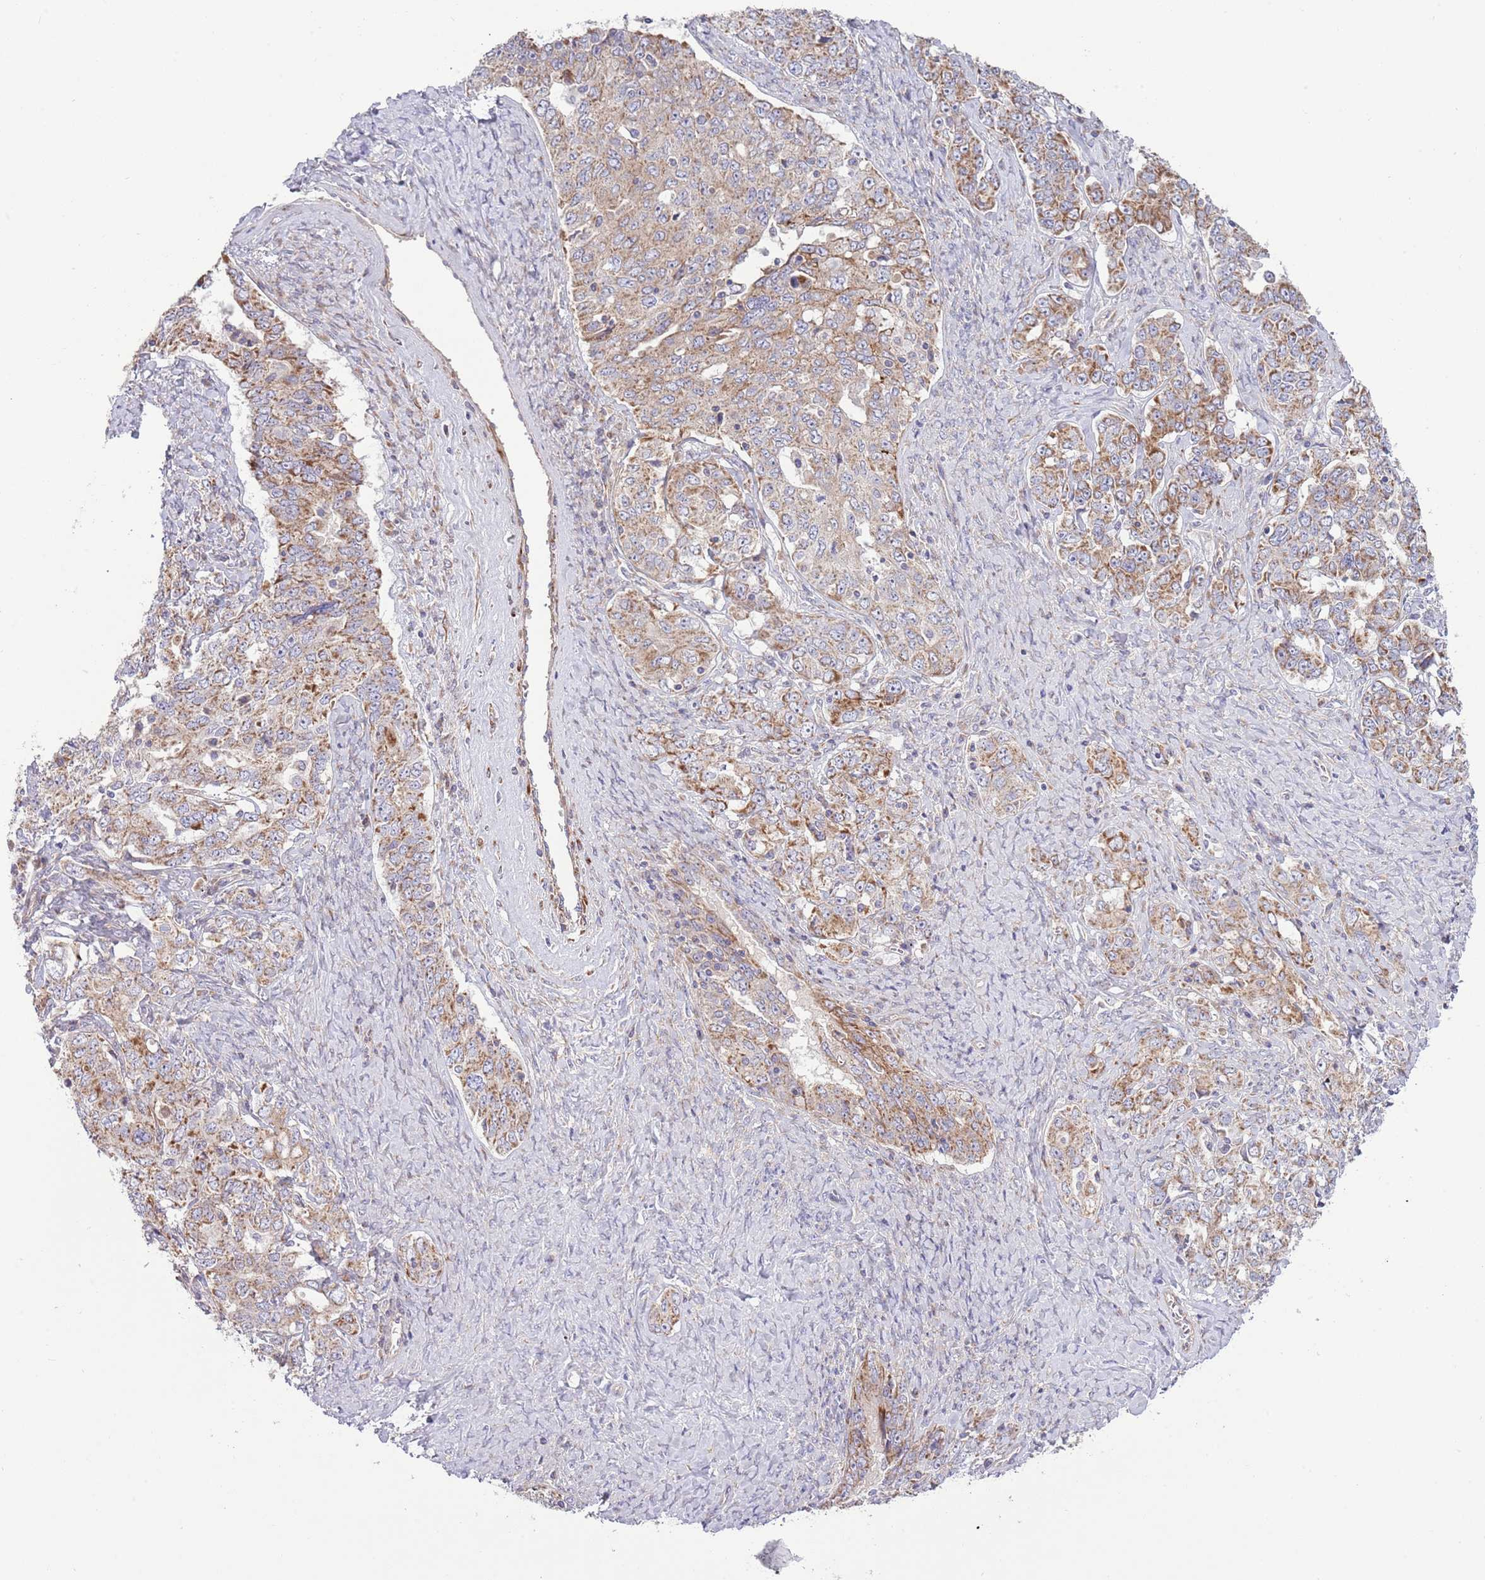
{"staining": {"intensity": "moderate", "quantity": ">75%", "location": "cytoplasmic/membranous"}, "tissue": "ovarian cancer", "cell_type": "Tumor cells", "image_type": "cancer", "snomed": [{"axis": "morphology", "description": "Carcinoma, endometroid"}, {"axis": "topography", "description": "Ovary"}], "caption": "Human endometroid carcinoma (ovarian) stained for a protein (brown) displays moderate cytoplasmic/membranous positive expression in about >75% of tumor cells.", "gene": "TOMM5", "patient": {"sex": "female", "age": 62}}